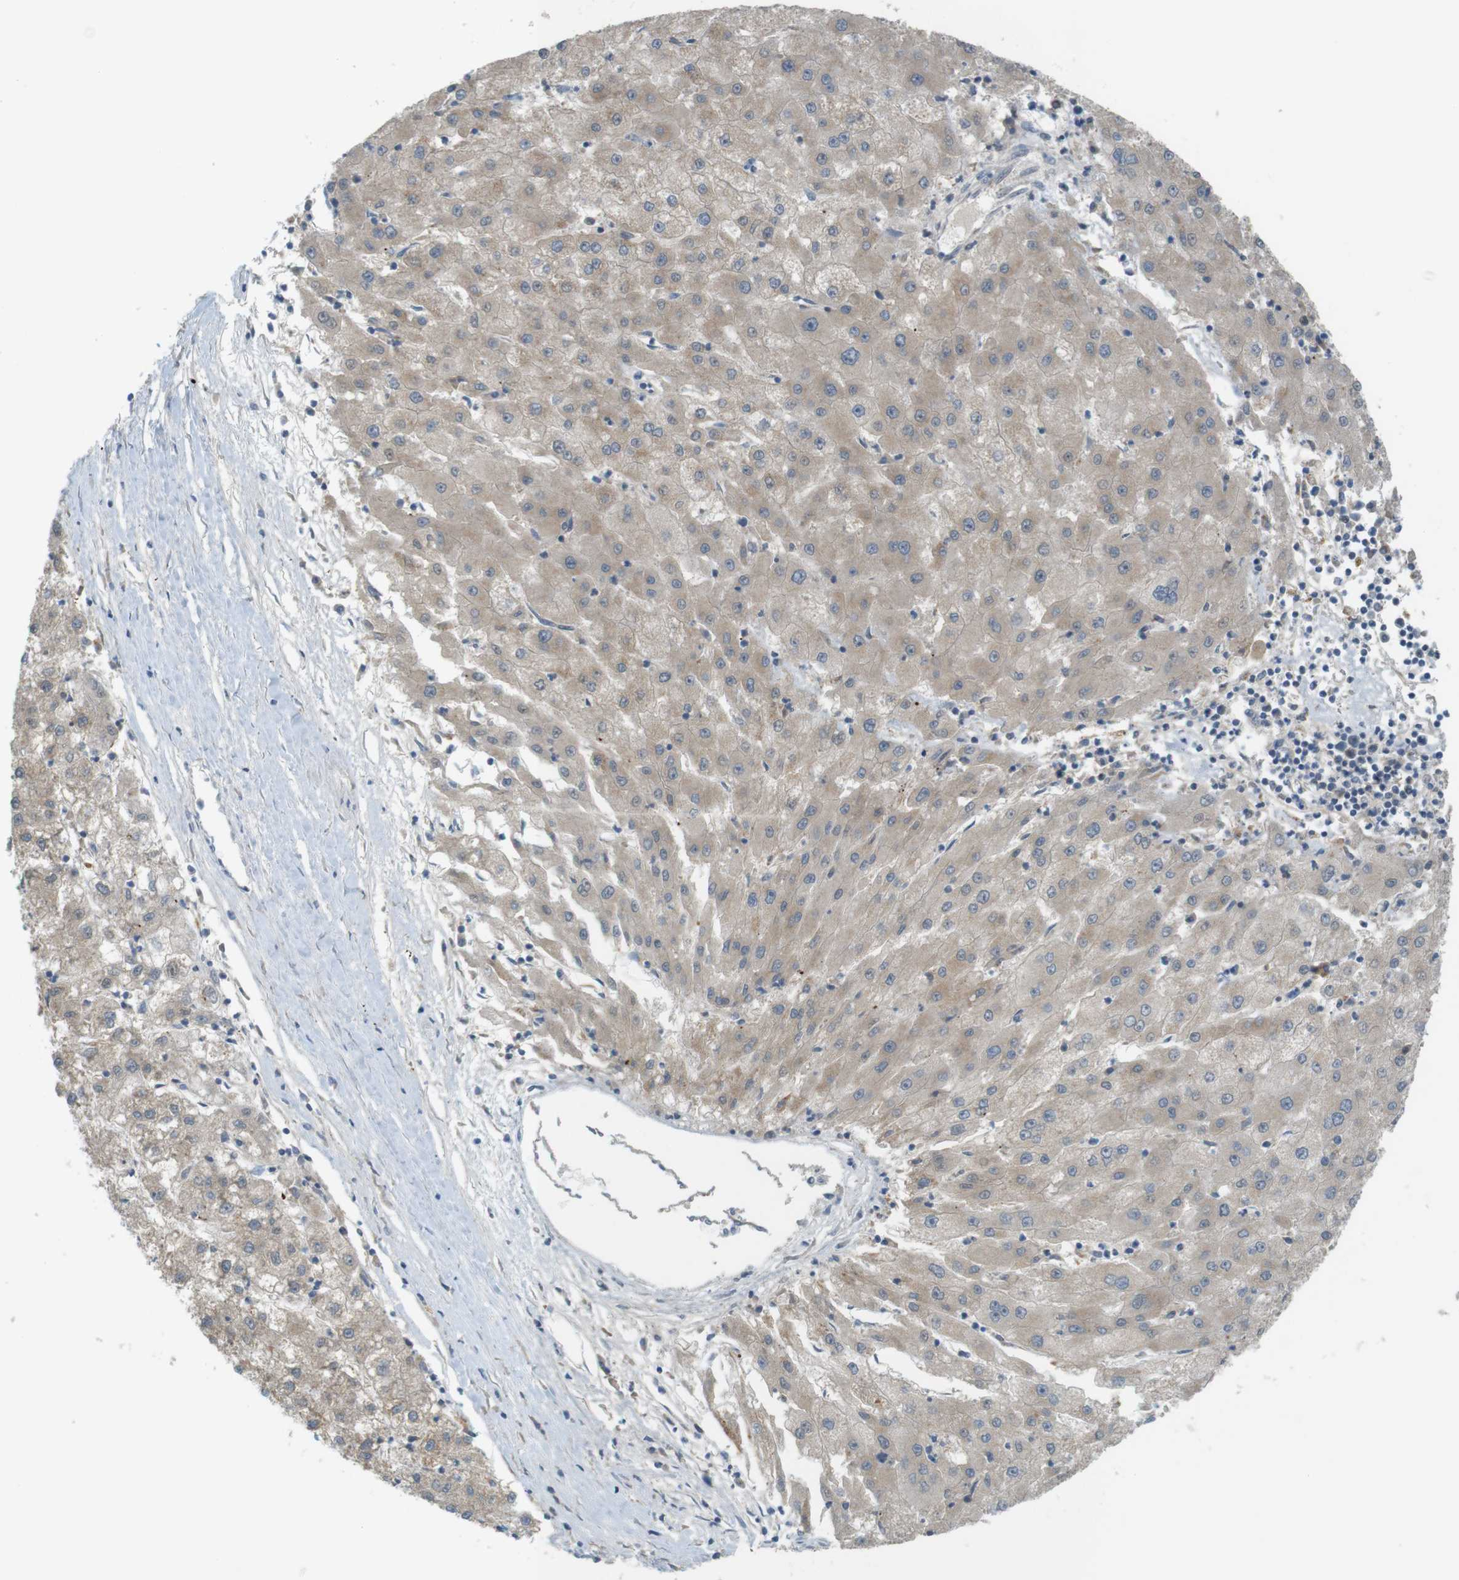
{"staining": {"intensity": "weak", "quantity": ">75%", "location": "cytoplasmic/membranous"}, "tissue": "liver cancer", "cell_type": "Tumor cells", "image_type": "cancer", "snomed": [{"axis": "morphology", "description": "Carcinoma, Hepatocellular, NOS"}, {"axis": "topography", "description": "Liver"}], "caption": "Human liver cancer (hepatocellular carcinoma) stained with a protein marker exhibits weak staining in tumor cells.", "gene": "UGT8", "patient": {"sex": "male", "age": 72}}